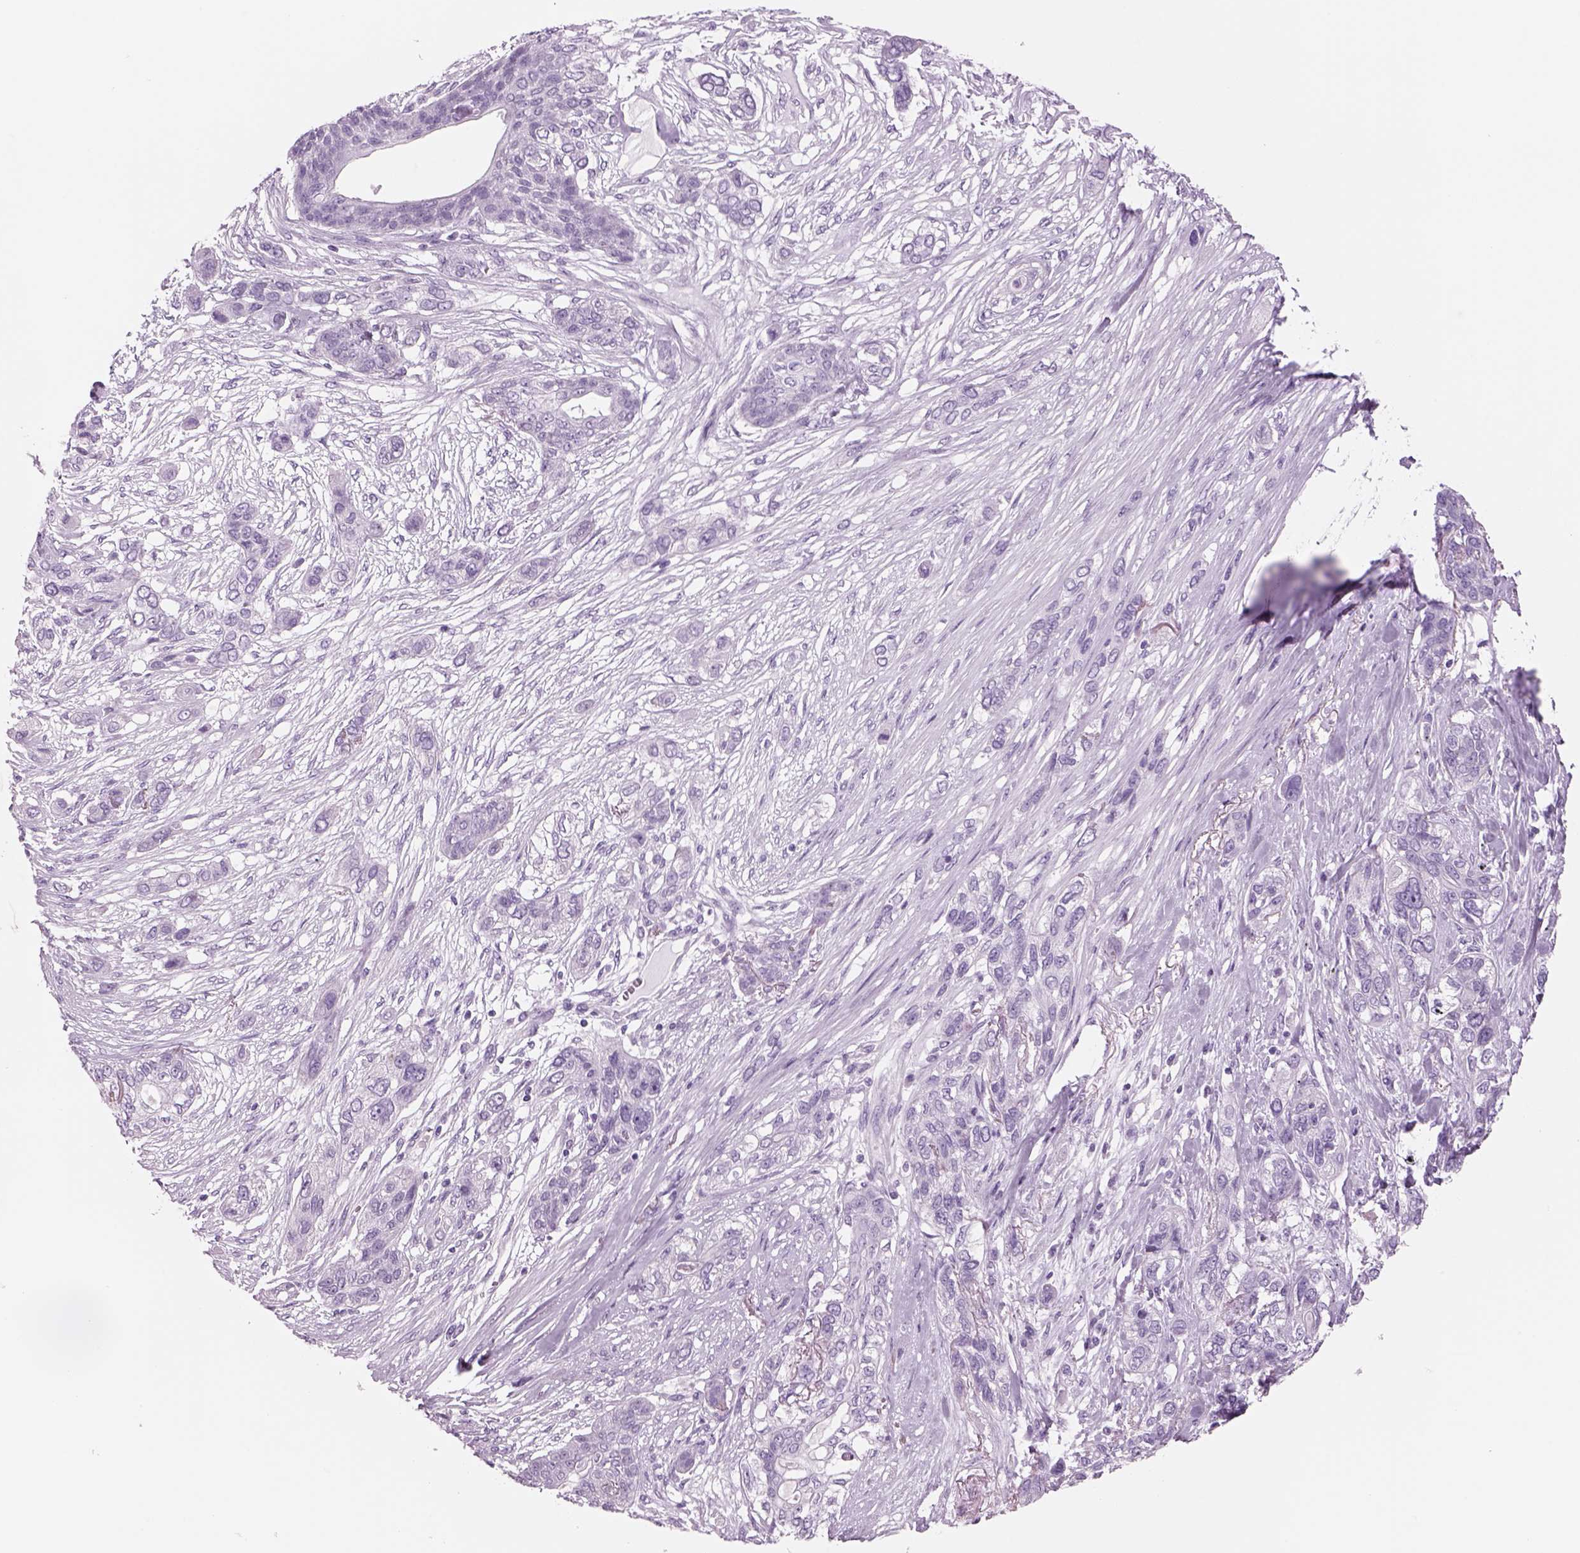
{"staining": {"intensity": "negative", "quantity": "none", "location": "none"}, "tissue": "lung cancer", "cell_type": "Tumor cells", "image_type": "cancer", "snomed": [{"axis": "morphology", "description": "Squamous cell carcinoma, NOS"}, {"axis": "topography", "description": "Lung"}], "caption": "The immunohistochemistry image has no significant staining in tumor cells of lung cancer tissue.", "gene": "RHO", "patient": {"sex": "female", "age": 70}}